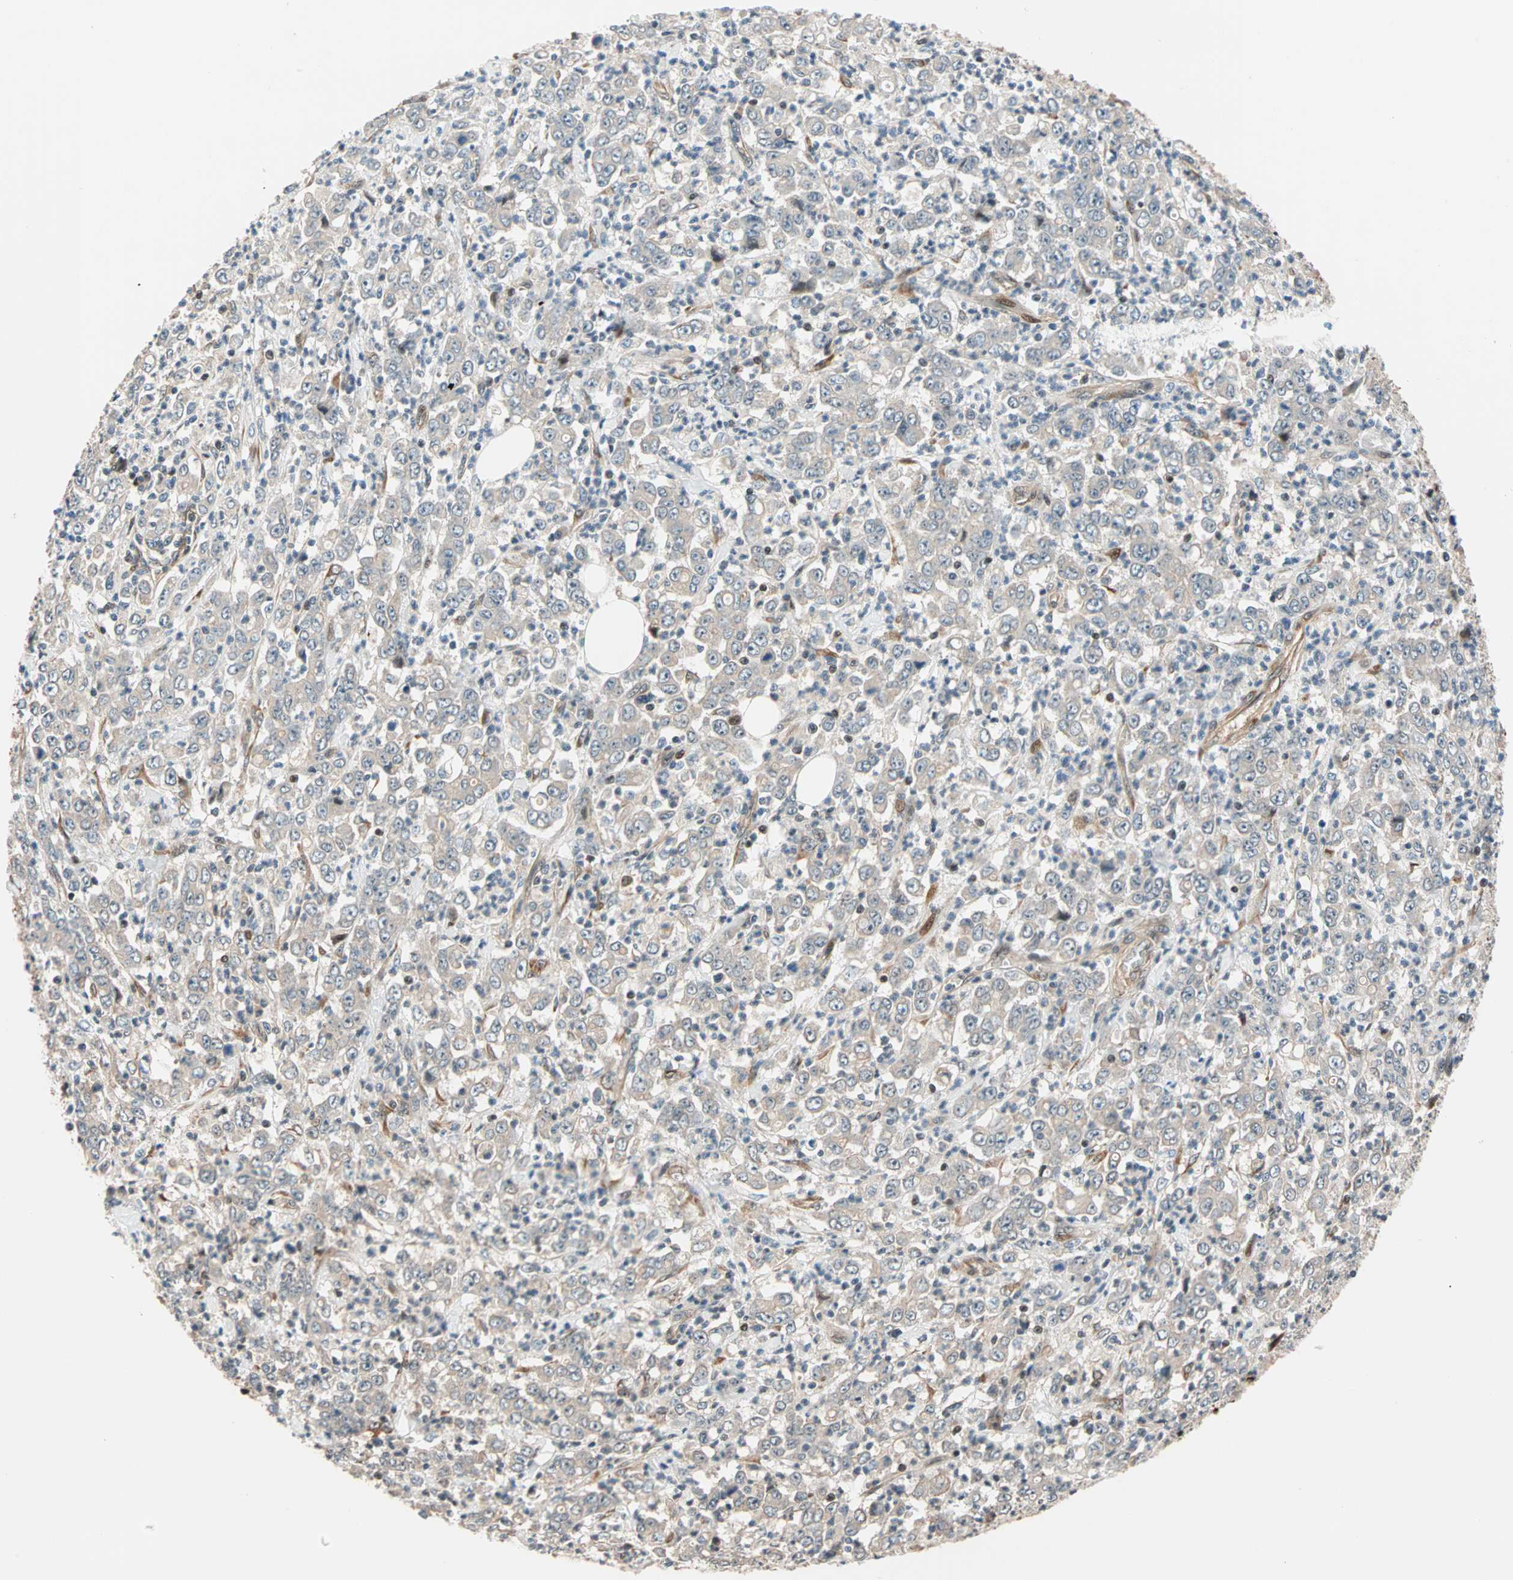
{"staining": {"intensity": "weak", "quantity": ">75%", "location": "cytoplasmic/membranous"}, "tissue": "stomach cancer", "cell_type": "Tumor cells", "image_type": "cancer", "snomed": [{"axis": "morphology", "description": "Adenocarcinoma, NOS"}, {"axis": "topography", "description": "Stomach, lower"}], "caption": "A micrograph showing weak cytoplasmic/membranous staining in approximately >75% of tumor cells in stomach cancer, as visualized by brown immunohistochemical staining.", "gene": "HECW1", "patient": {"sex": "female", "age": 71}}